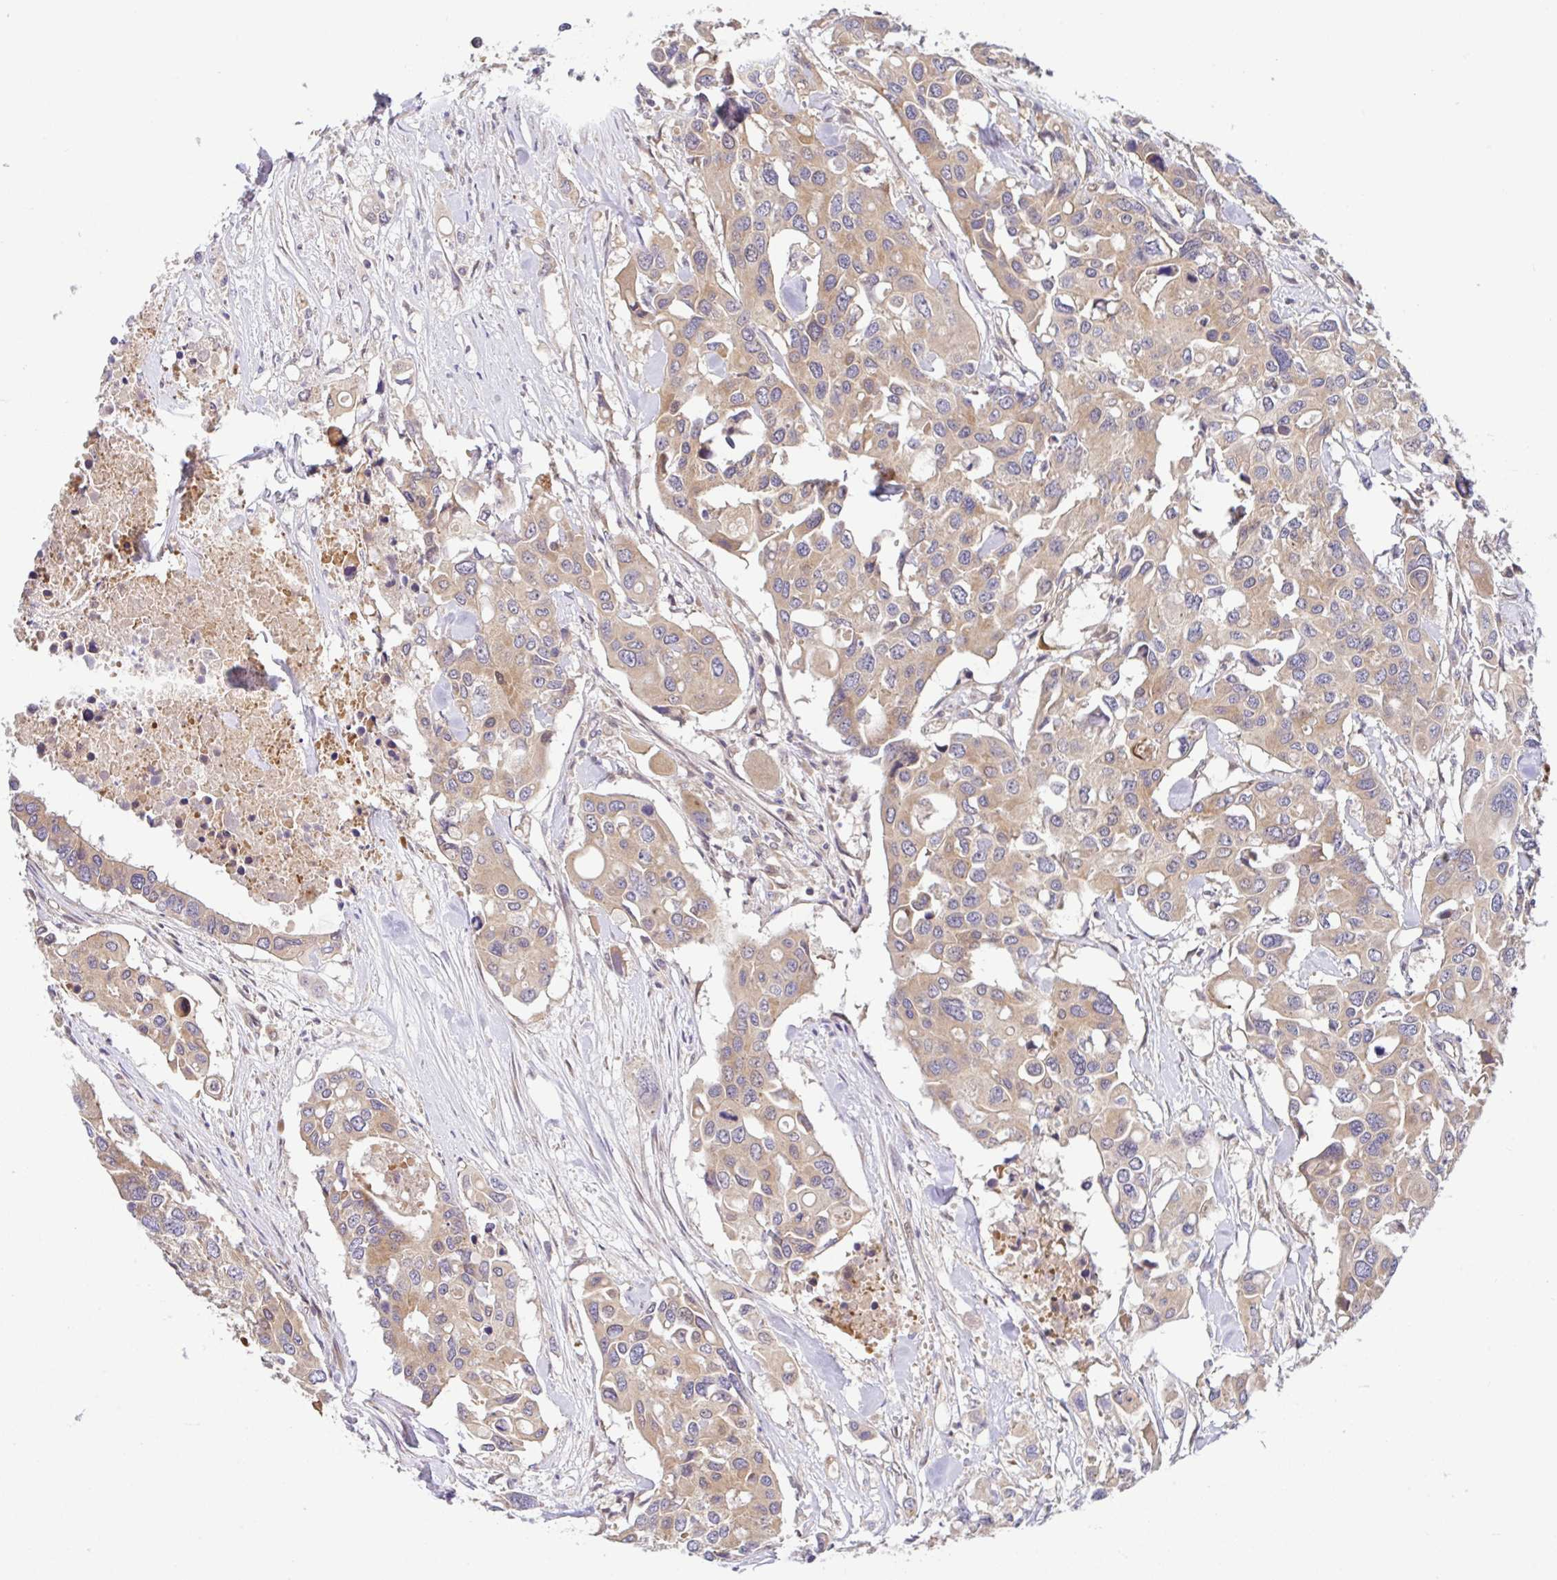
{"staining": {"intensity": "weak", "quantity": ">75%", "location": "cytoplasmic/membranous"}, "tissue": "colorectal cancer", "cell_type": "Tumor cells", "image_type": "cancer", "snomed": [{"axis": "morphology", "description": "Adenocarcinoma, NOS"}, {"axis": "topography", "description": "Colon"}], "caption": "Tumor cells demonstrate weak cytoplasmic/membranous positivity in approximately >75% of cells in adenocarcinoma (colorectal). (Stains: DAB in brown, nuclei in blue, Microscopy: brightfield microscopy at high magnification).", "gene": "UBE4A", "patient": {"sex": "male", "age": 77}}